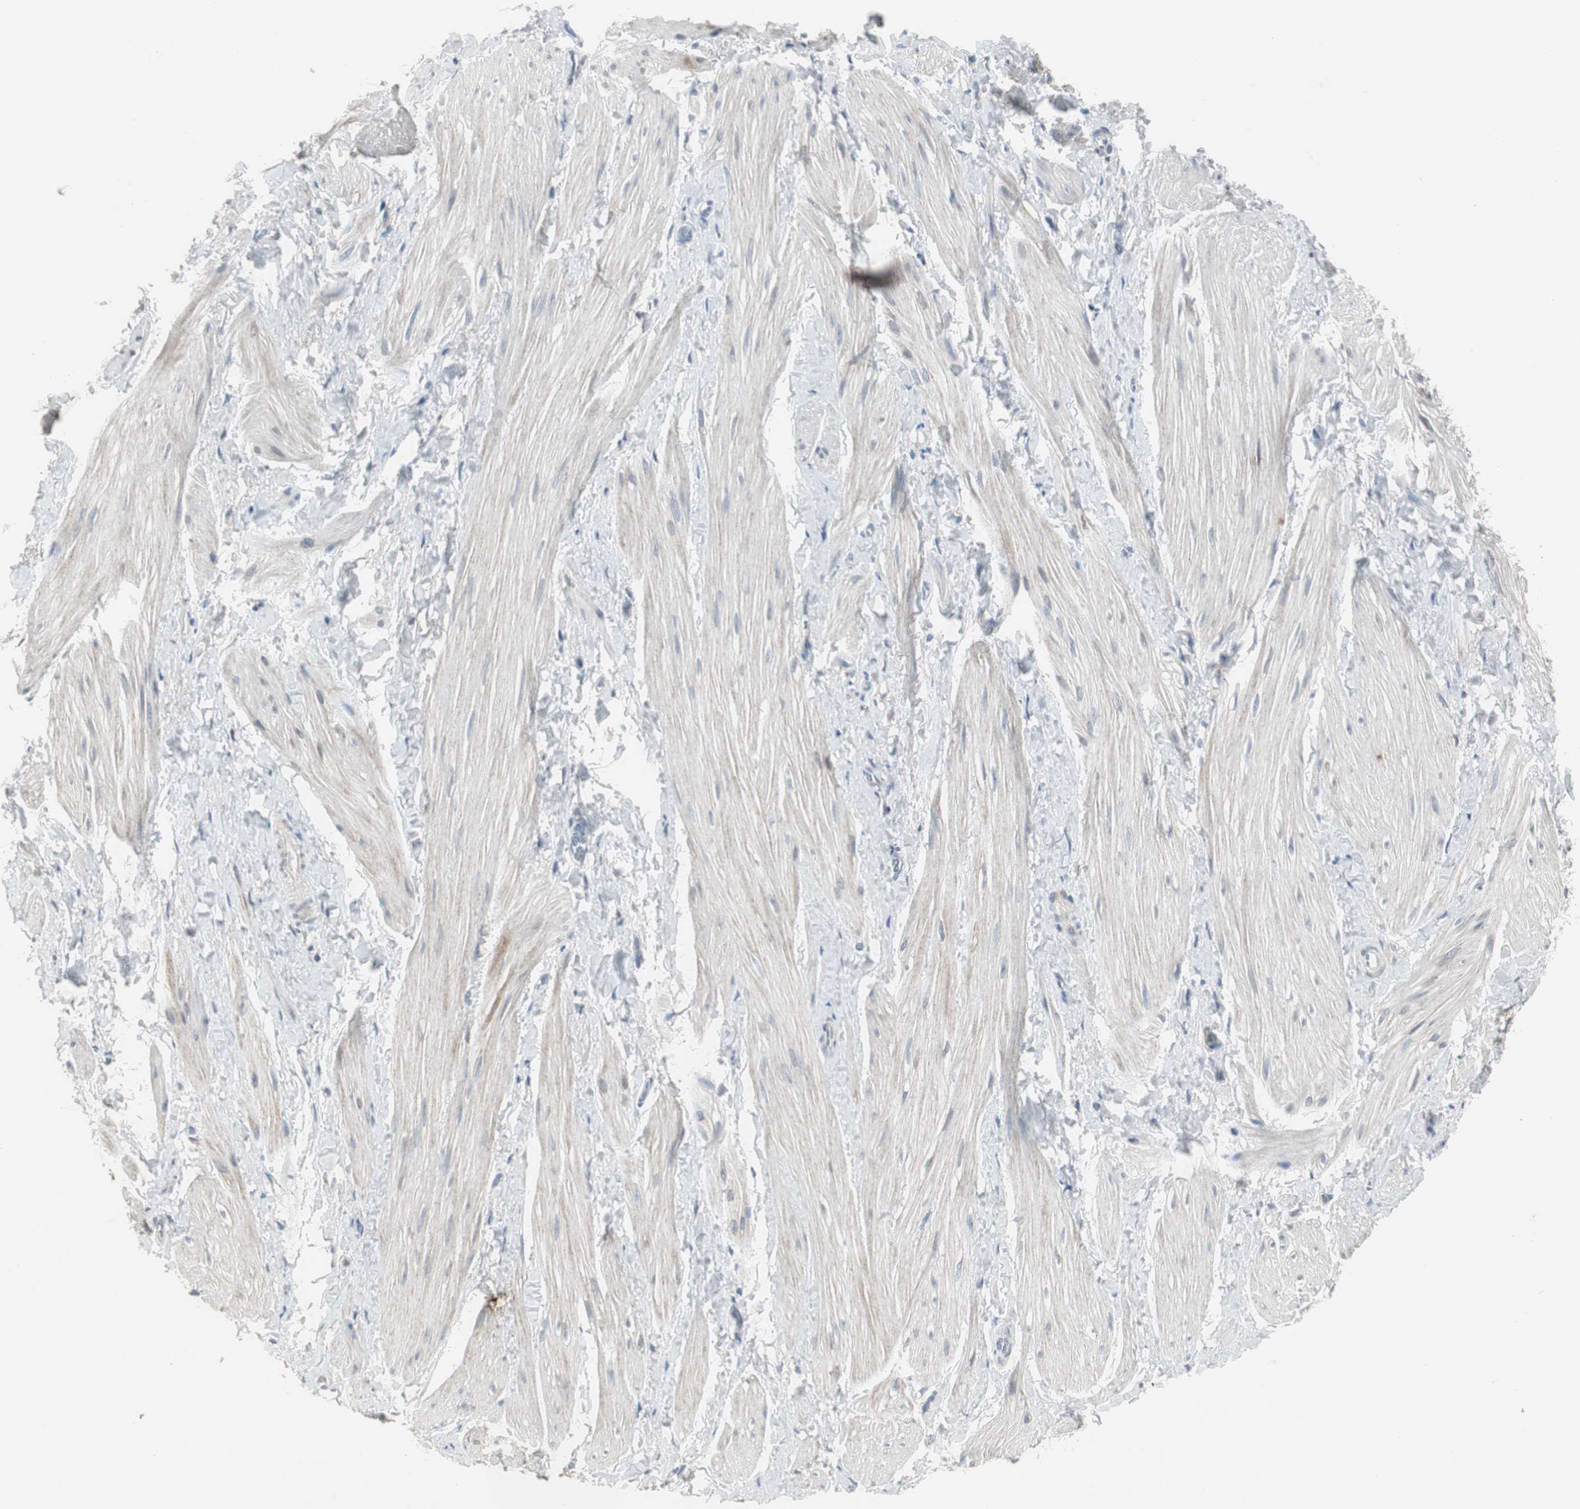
{"staining": {"intensity": "negative", "quantity": "none", "location": "none"}, "tissue": "smooth muscle", "cell_type": "Smooth muscle cells", "image_type": "normal", "snomed": [{"axis": "morphology", "description": "Normal tissue, NOS"}, {"axis": "topography", "description": "Smooth muscle"}], "caption": "A micrograph of human smooth muscle is negative for staining in smooth muscle cells. (DAB (3,3'-diaminobenzidine) immunohistochemistry visualized using brightfield microscopy, high magnification).", "gene": "TK1", "patient": {"sex": "male", "age": 16}}